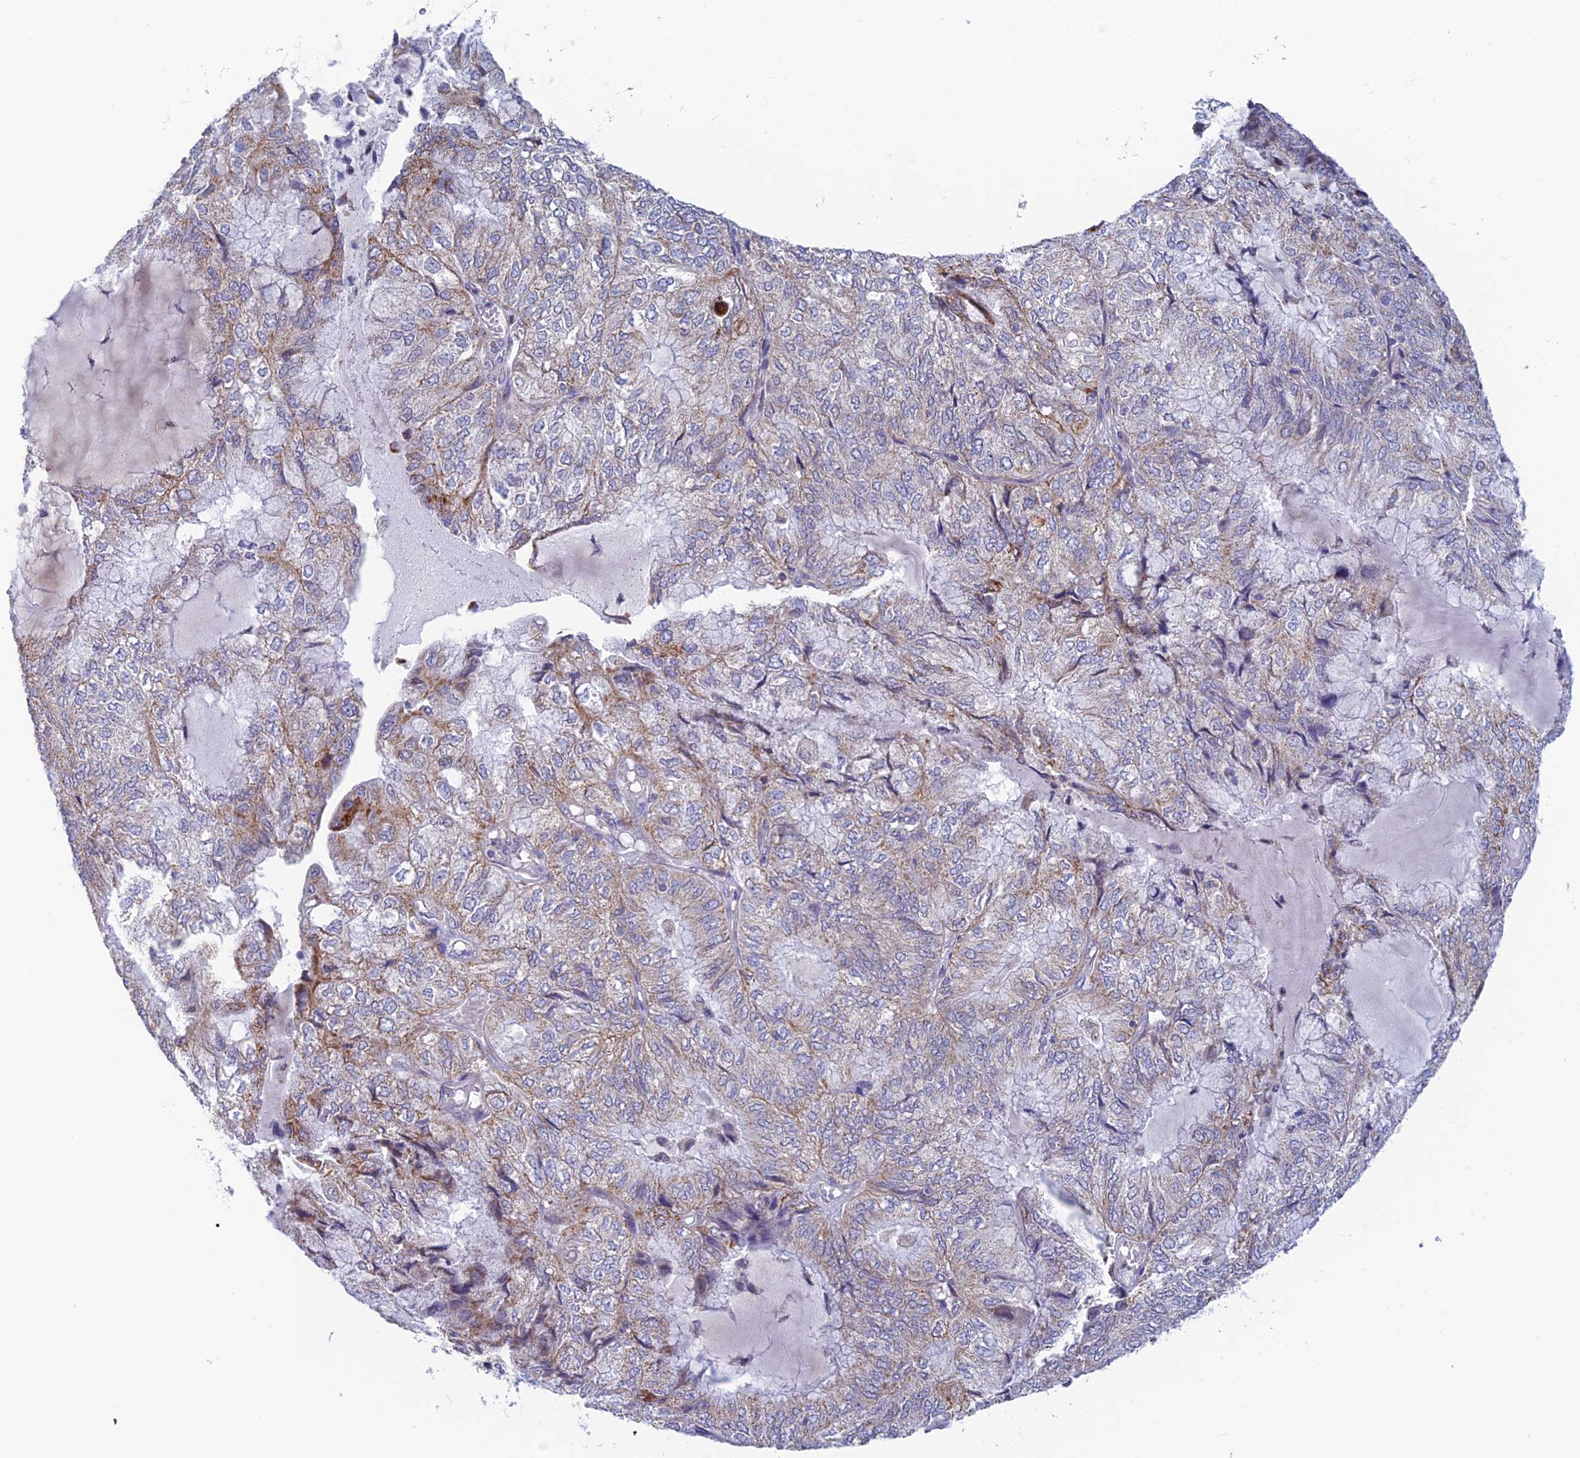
{"staining": {"intensity": "moderate", "quantity": "25%-75%", "location": "cytoplasmic/membranous"}, "tissue": "endometrial cancer", "cell_type": "Tumor cells", "image_type": "cancer", "snomed": [{"axis": "morphology", "description": "Adenocarcinoma, NOS"}, {"axis": "topography", "description": "Endometrium"}], "caption": "A brown stain highlights moderate cytoplasmic/membranous staining of a protein in endometrial cancer (adenocarcinoma) tumor cells. The protein of interest is stained brown, and the nuclei are stained in blue (DAB IHC with brightfield microscopy, high magnification).", "gene": "REXO5", "patient": {"sex": "female", "age": 81}}